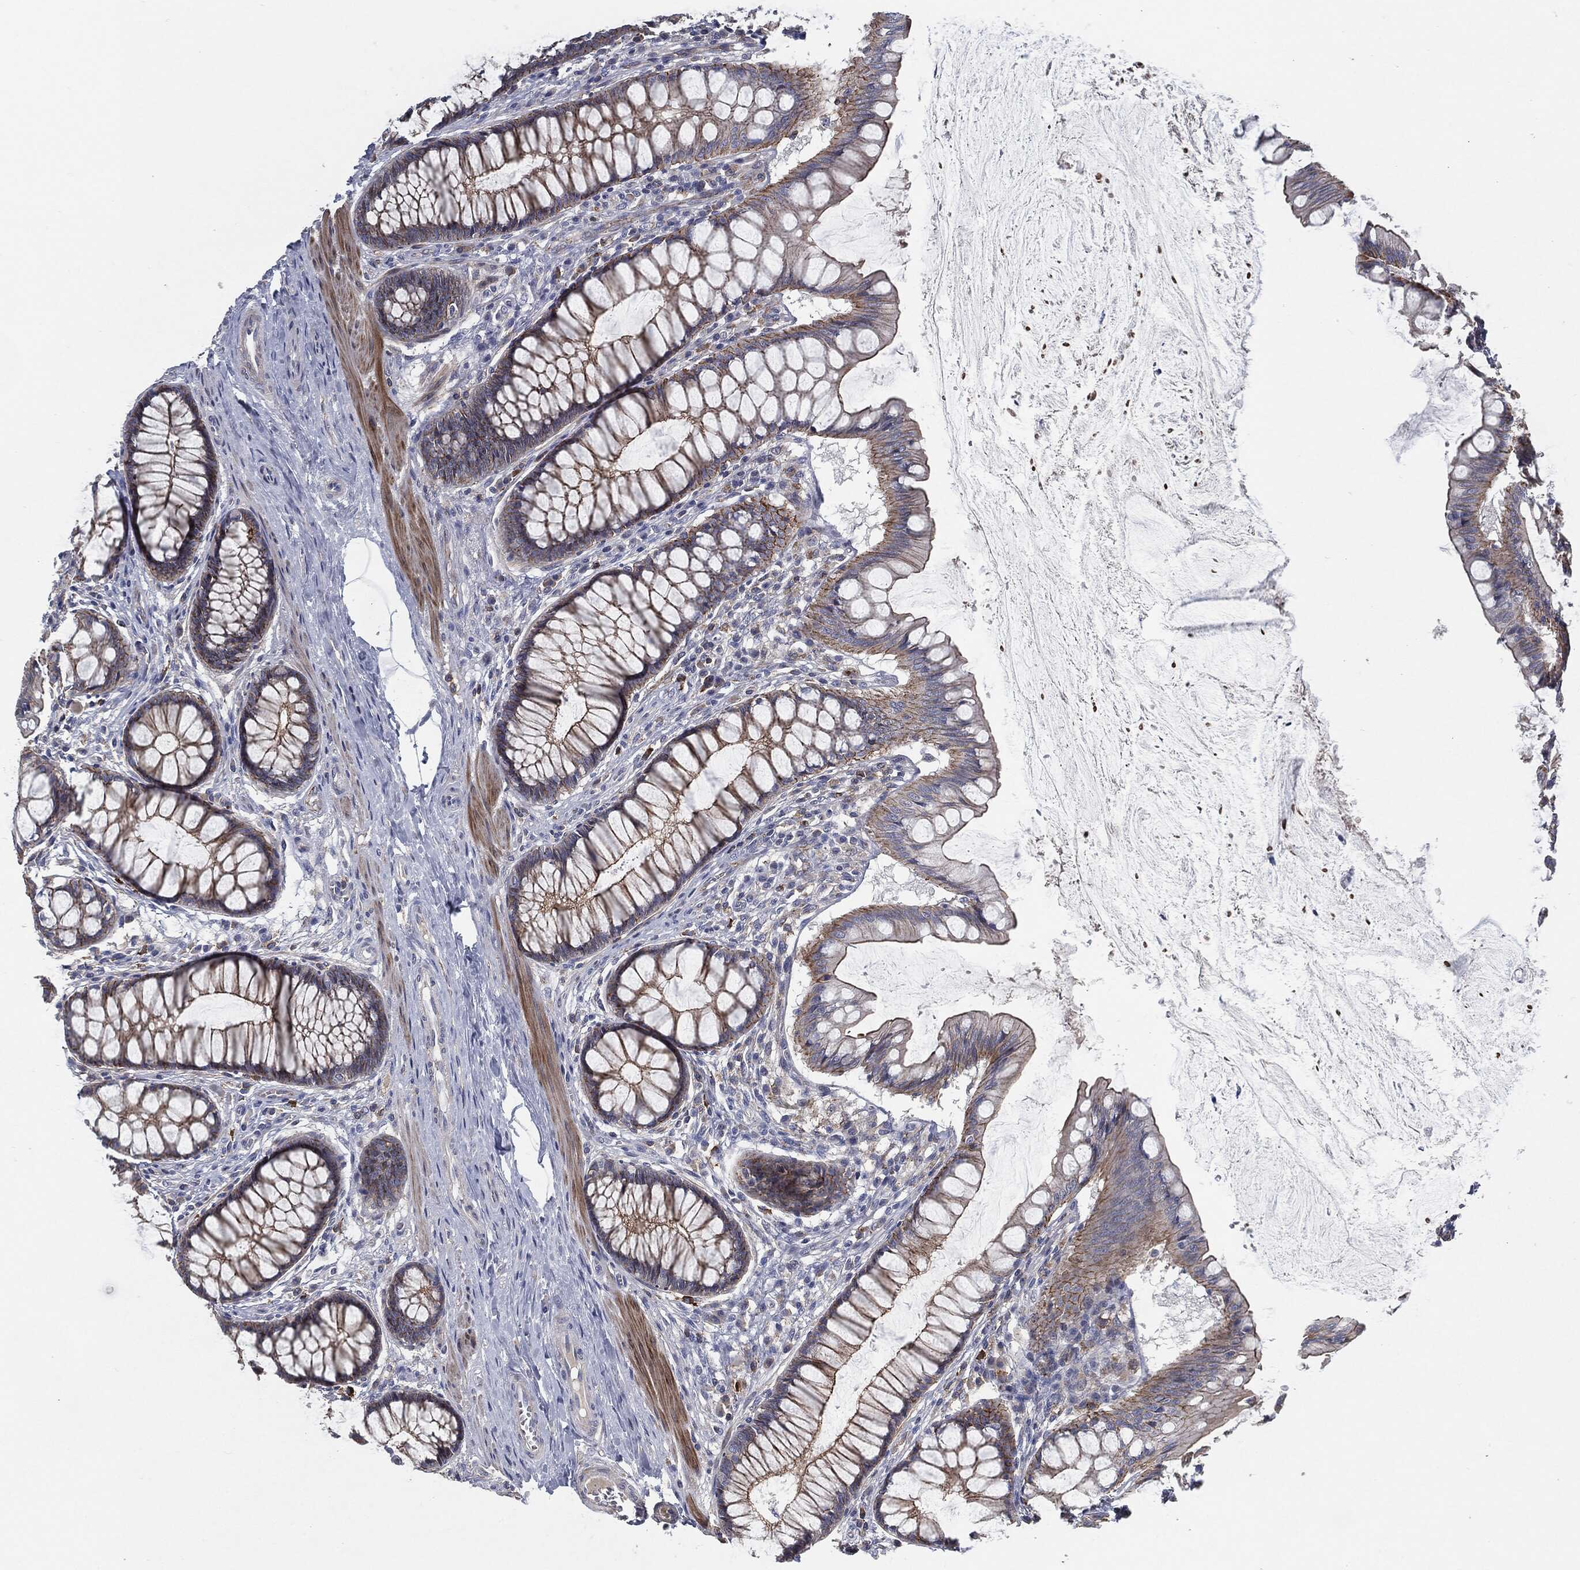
{"staining": {"intensity": "negative", "quantity": "none", "location": "none"}, "tissue": "colon", "cell_type": "Endothelial cells", "image_type": "normal", "snomed": [{"axis": "morphology", "description": "Normal tissue, NOS"}, {"axis": "topography", "description": "Colon"}], "caption": "The immunohistochemistry (IHC) histopathology image has no significant expression in endothelial cells of colon.", "gene": "SVIL", "patient": {"sex": "female", "age": 65}}